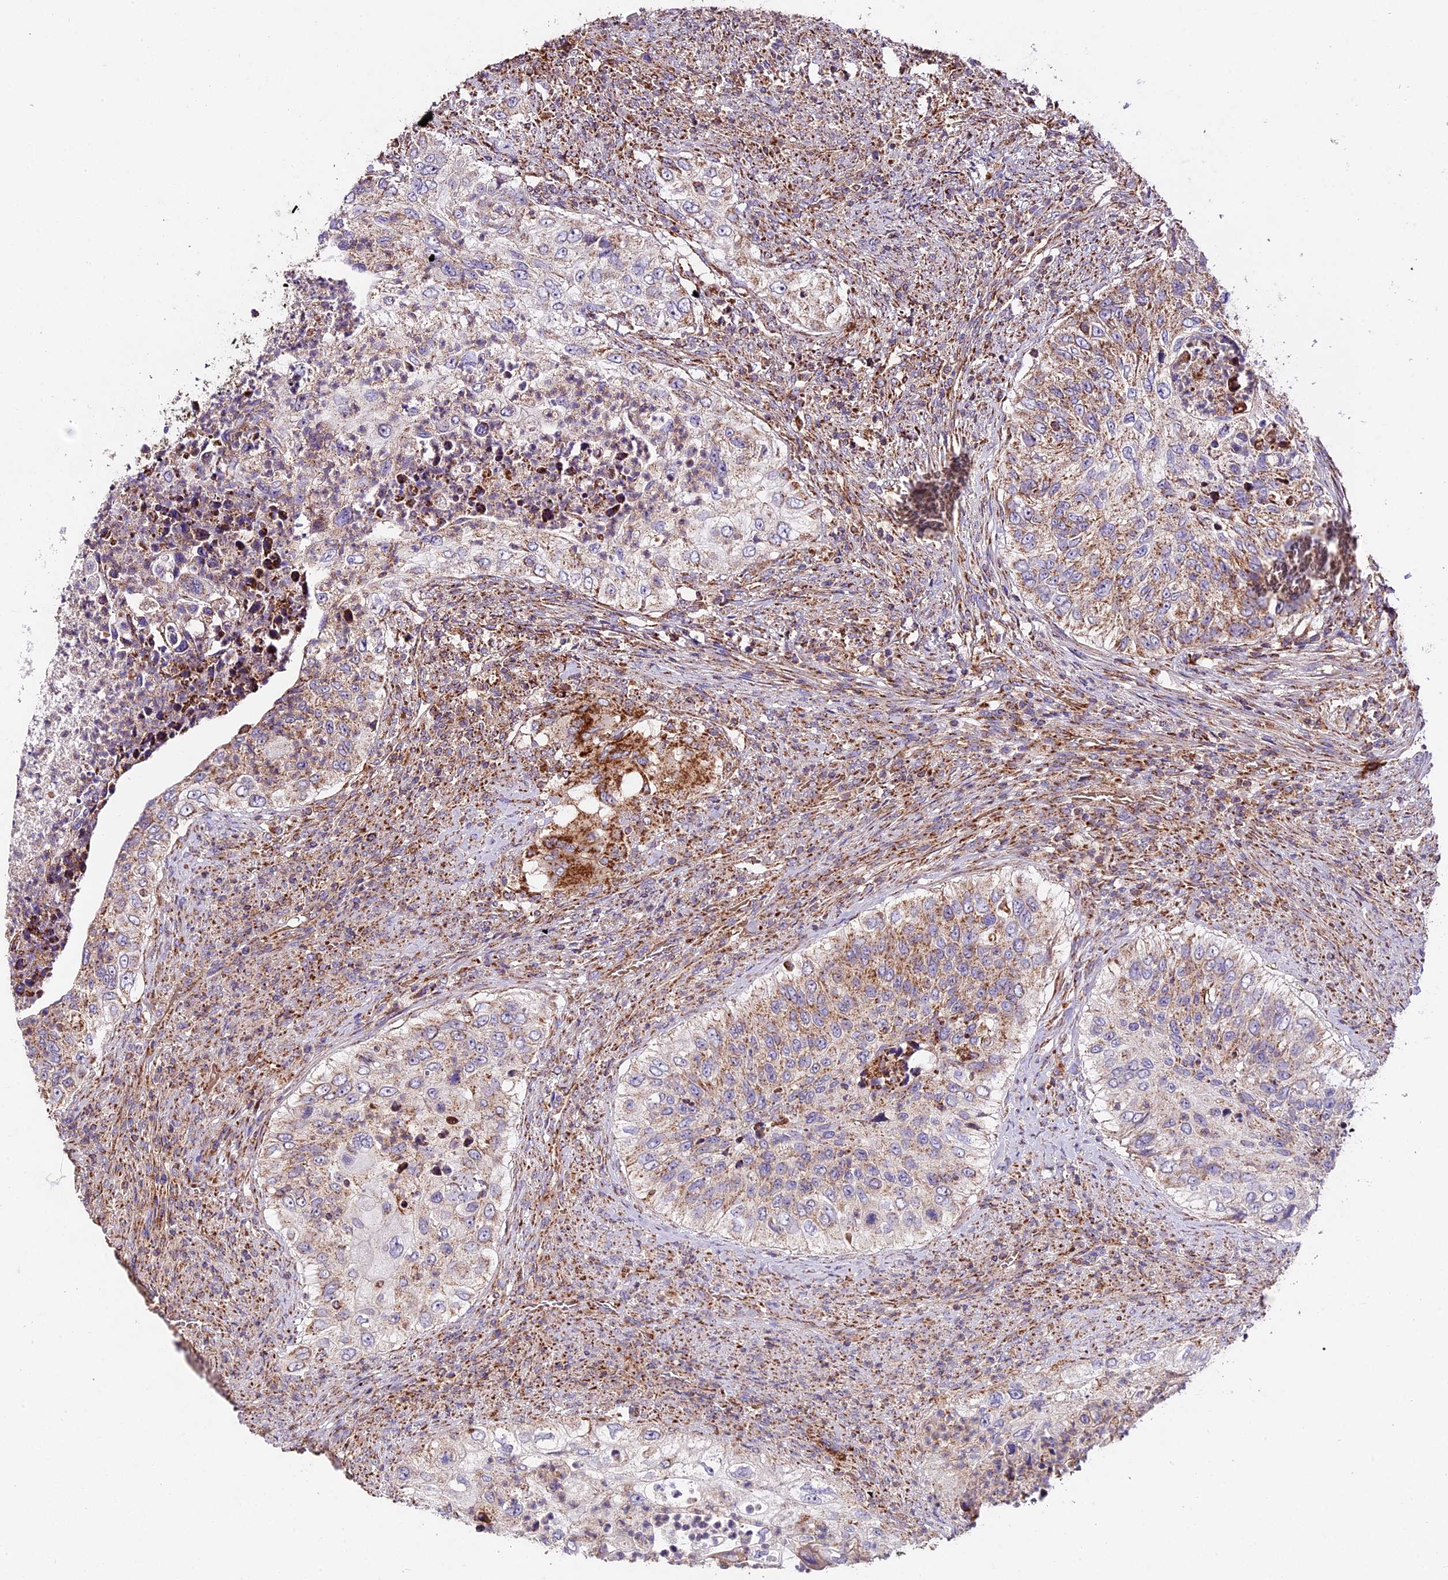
{"staining": {"intensity": "moderate", "quantity": ">75%", "location": "cytoplasmic/membranous"}, "tissue": "urothelial cancer", "cell_type": "Tumor cells", "image_type": "cancer", "snomed": [{"axis": "morphology", "description": "Urothelial carcinoma, High grade"}, {"axis": "topography", "description": "Urinary bladder"}], "caption": "Immunohistochemistry histopathology image of neoplastic tissue: human urothelial carcinoma (high-grade) stained using immunohistochemistry exhibits medium levels of moderate protein expression localized specifically in the cytoplasmic/membranous of tumor cells, appearing as a cytoplasmic/membranous brown color.", "gene": "NDUFA8", "patient": {"sex": "female", "age": 60}}